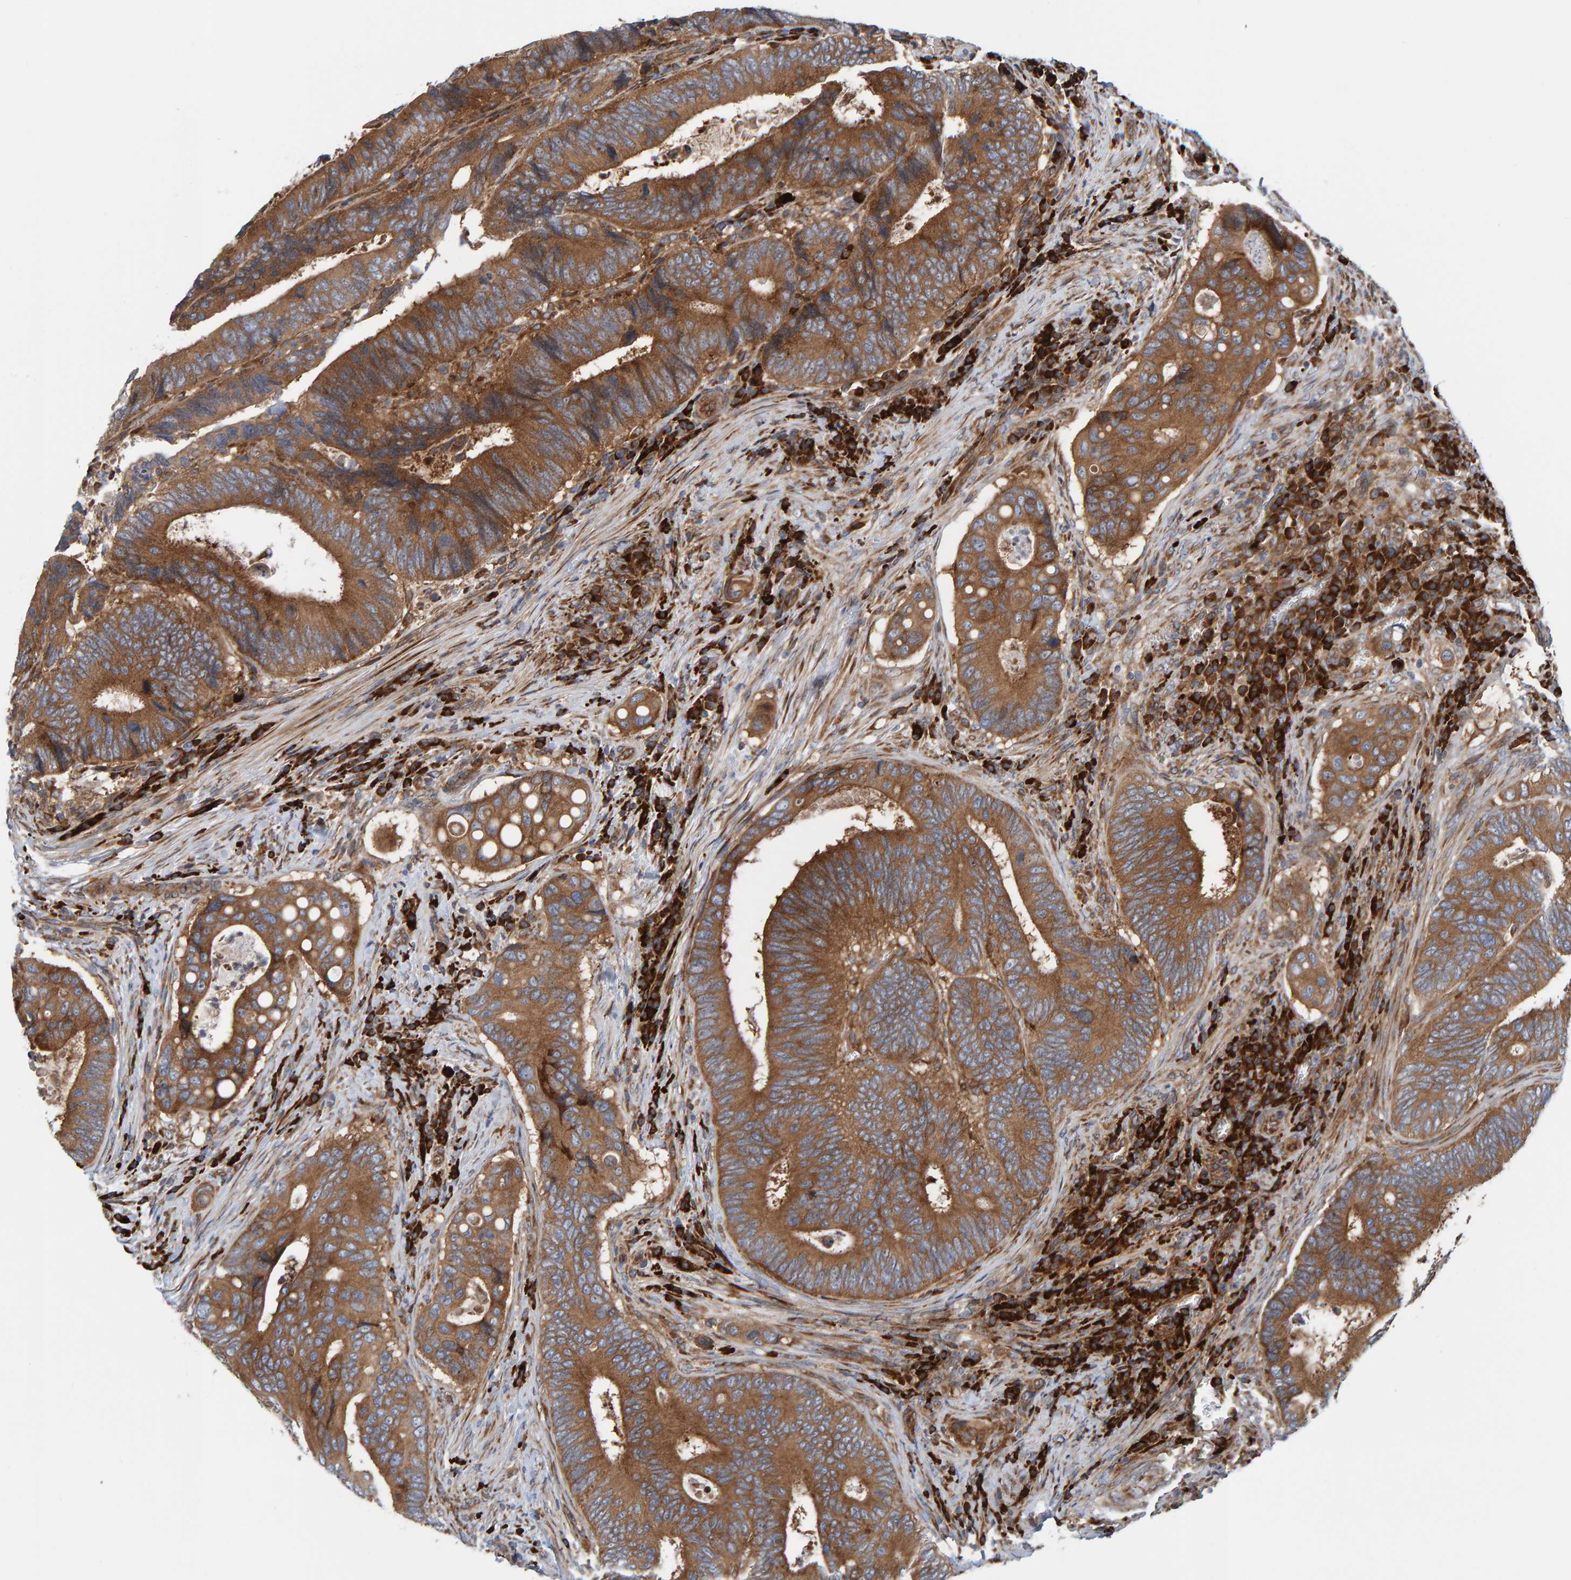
{"staining": {"intensity": "moderate", "quantity": ">75%", "location": "cytoplasmic/membranous"}, "tissue": "colorectal cancer", "cell_type": "Tumor cells", "image_type": "cancer", "snomed": [{"axis": "morphology", "description": "Inflammation, NOS"}, {"axis": "morphology", "description": "Adenocarcinoma, NOS"}, {"axis": "topography", "description": "Colon"}], "caption": "This is an image of IHC staining of colorectal cancer, which shows moderate expression in the cytoplasmic/membranous of tumor cells.", "gene": "KIAA0753", "patient": {"sex": "male", "age": 72}}